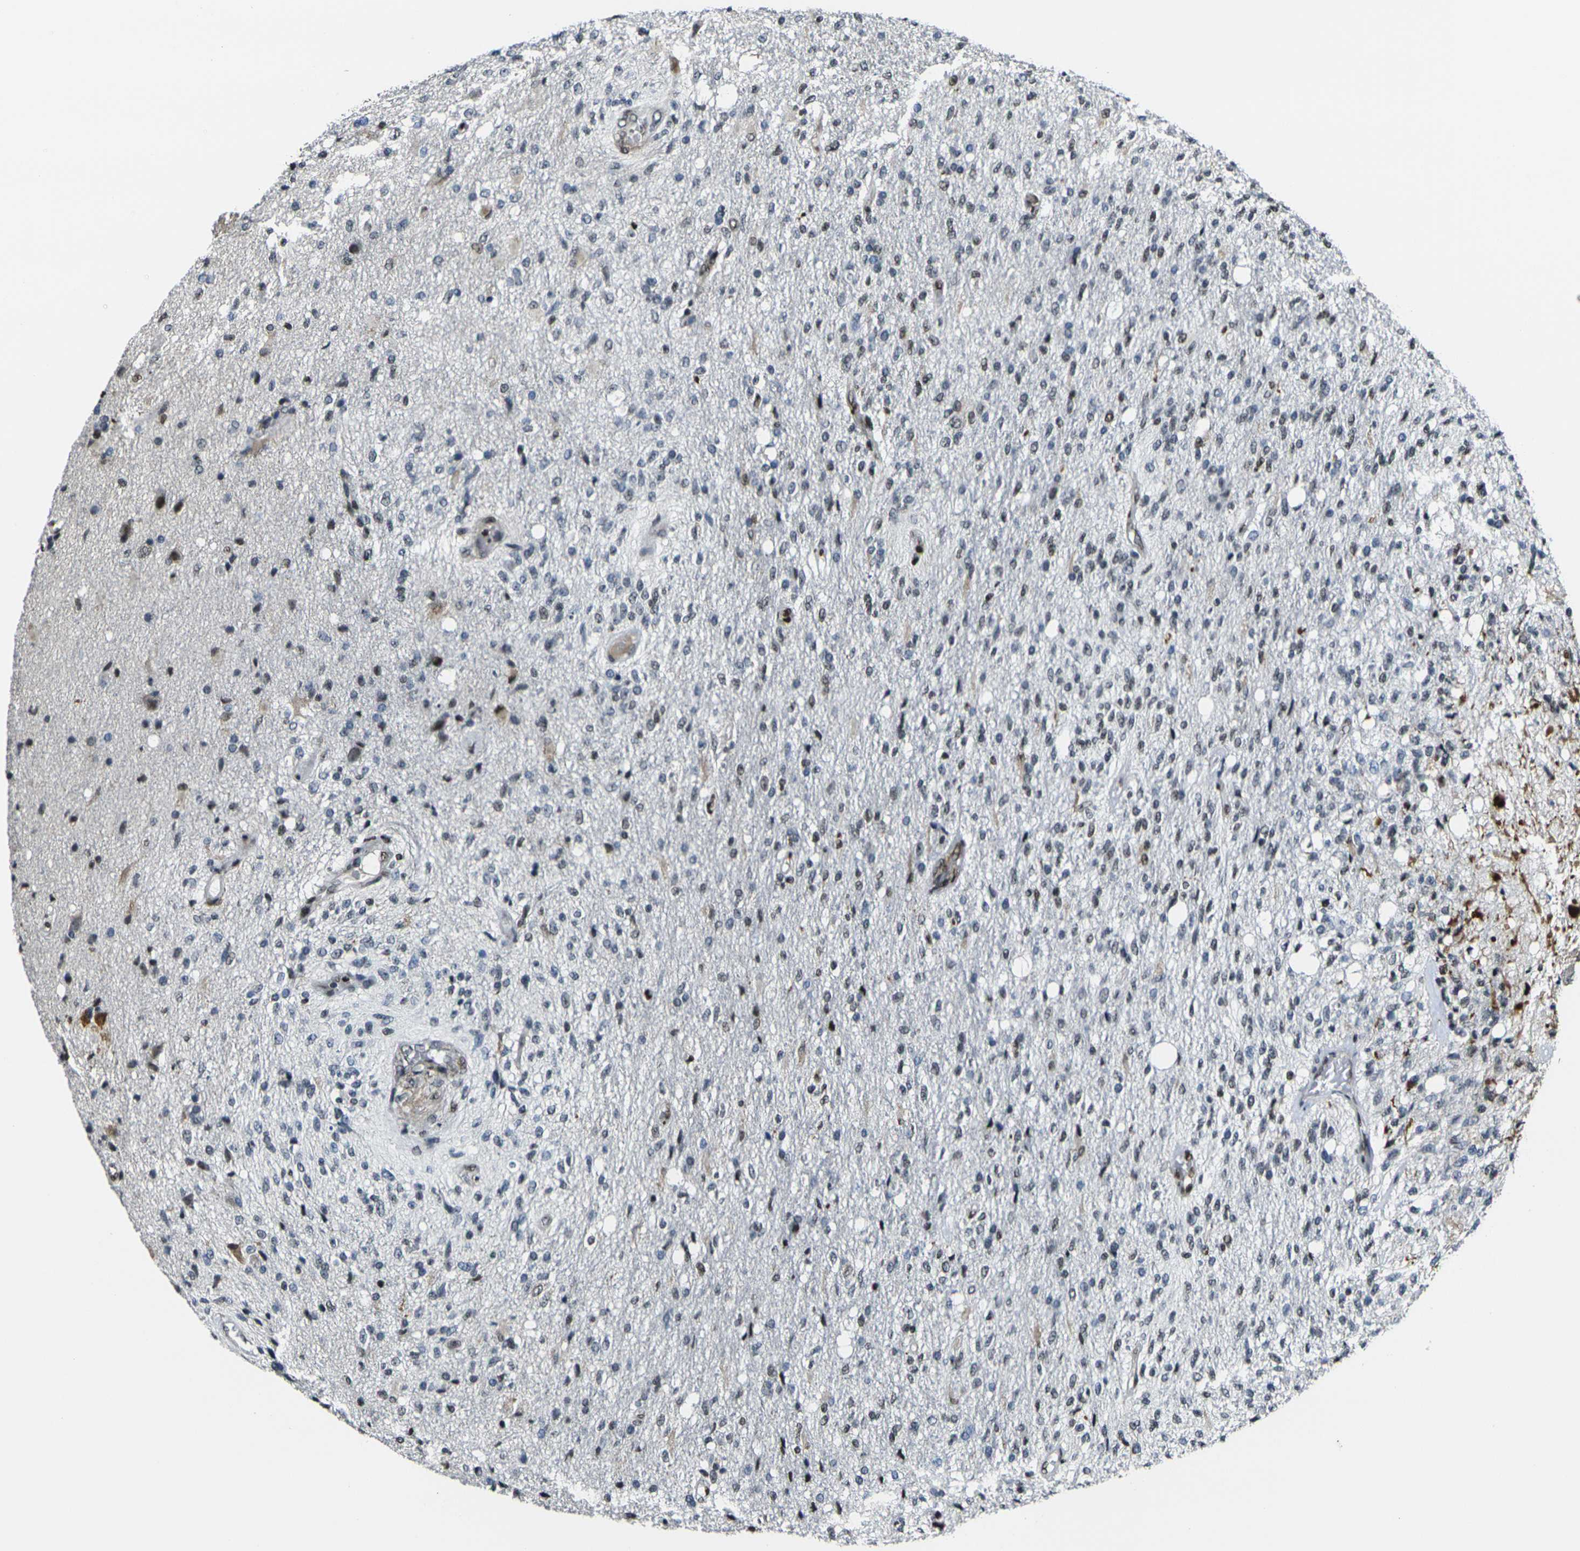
{"staining": {"intensity": "weak", "quantity": "25%-75%", "location": "nuclear"}, "tissue": "glioma", "cell_type": "Tumor cells", "image_type": "cancer", "snomed": [{"axis": "morphology", "description": "Normal tissue, NOS"}, {"axis": "morphology", "description": "Glioma, malignant, High grade"}, {"axis": "topography", "description": "Cerebral cortex"}], "caption": "Brown immunohistochemical staining in human malignant glioma (high-grade) shows weak nuclear expression in about 25%-75% of tumor cells. (brown staining indicates protein expression, while blue staining denotes nuclei).", "gene": "H1-10", "patient": {"sex": "male", "age": 77}}